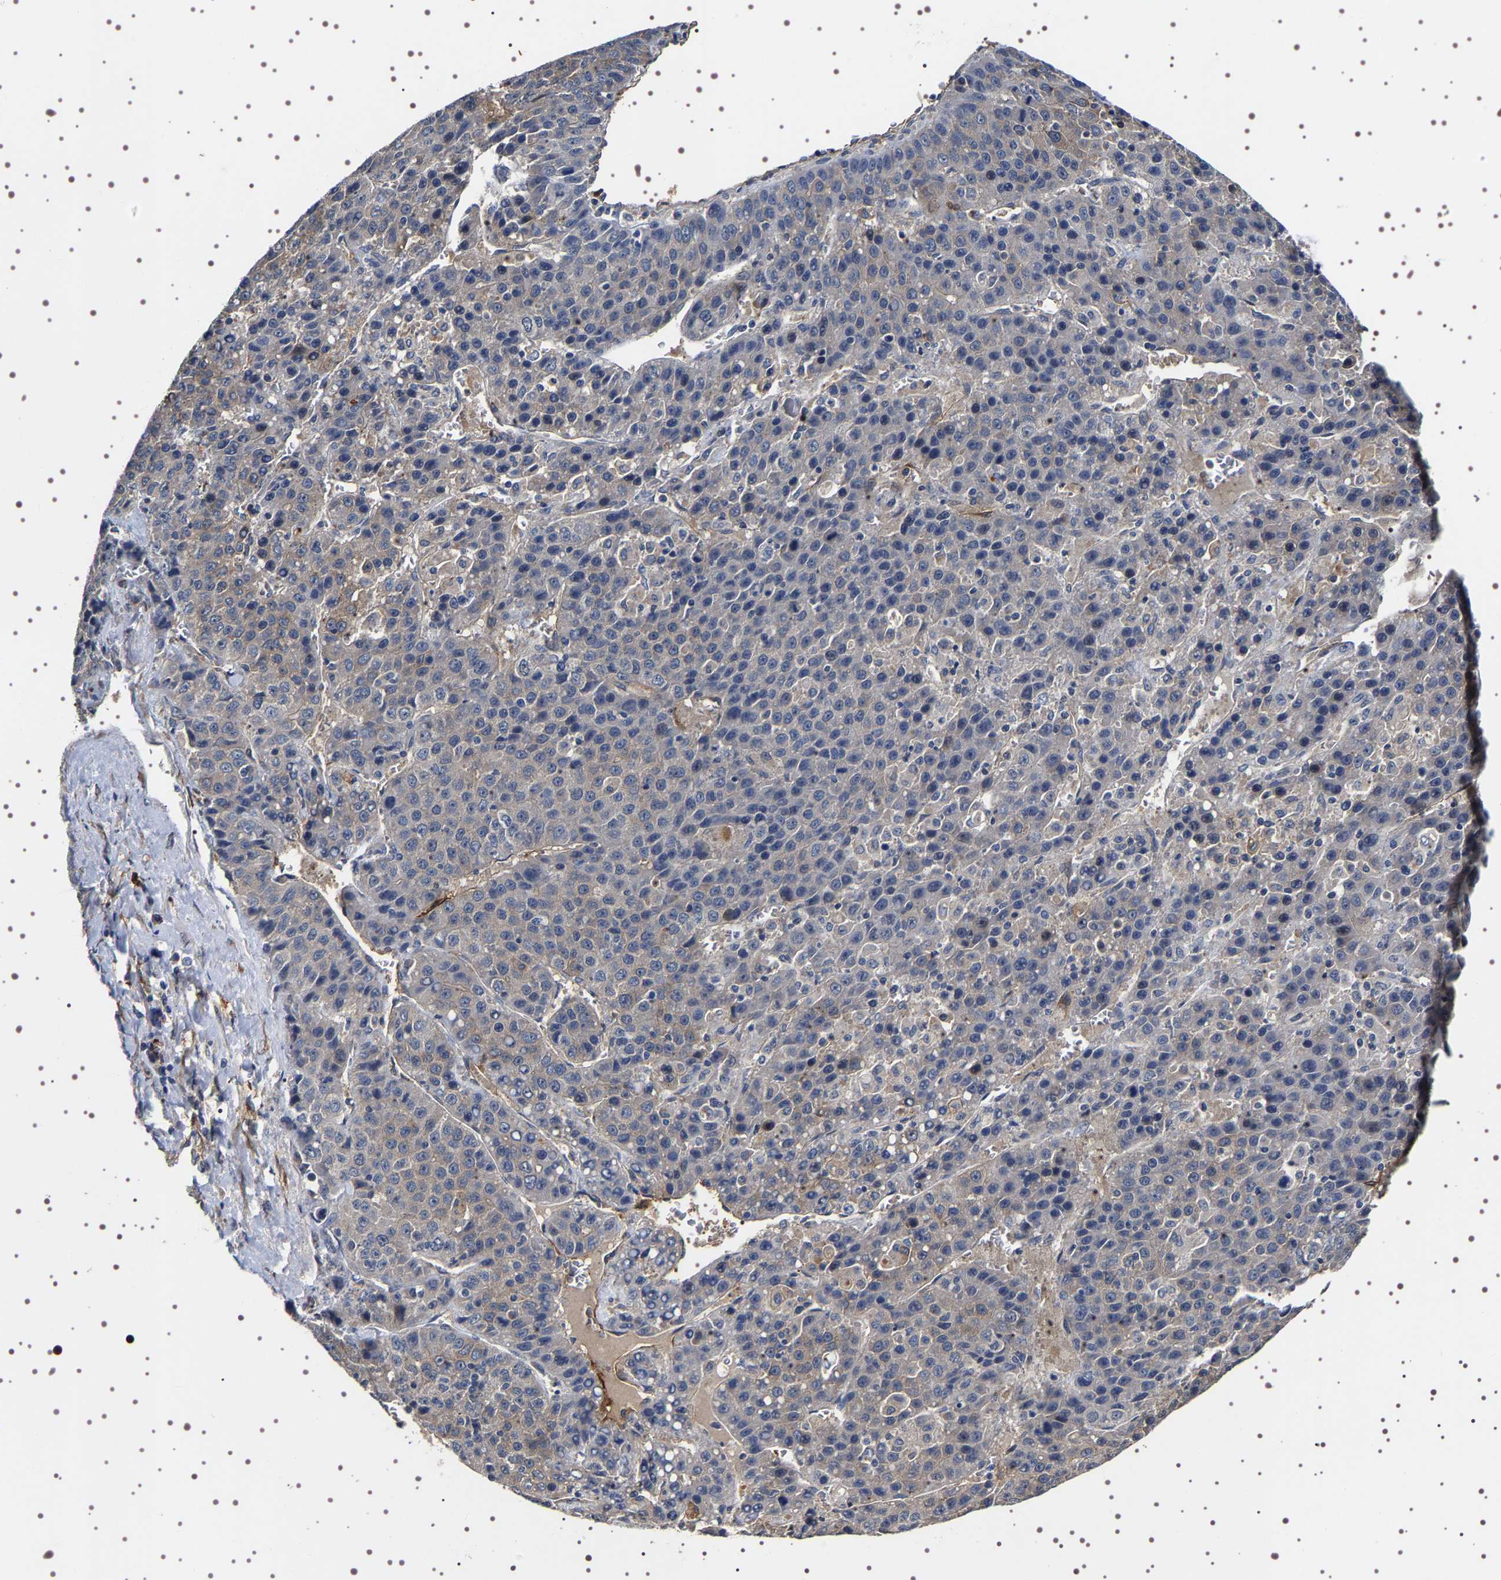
{"staining": {"intensity": "weak", "quantity": "<25%", "location": "cytoplasmic/membranous"}, "tissue": "liver cancer", "cell_type": "Tumor cells", "image_type": "cancer", "snomed": [{"axis": "morphology", "description": "Carcinoma, Hepatocellular, NOS"}, {"axis": "topography", "description": "Liver"}], "caption": "Liver cancer (hepatocellular carcinoma) was stained to show a protein in brown. There is no significant positivity in tumor cells. (Brightfield microscopy of DAB (3,3'-diaminobenzidine) IHC at high magnification).", "gene": "ALPL", "patient": {"sex": "female", "age": 53}}